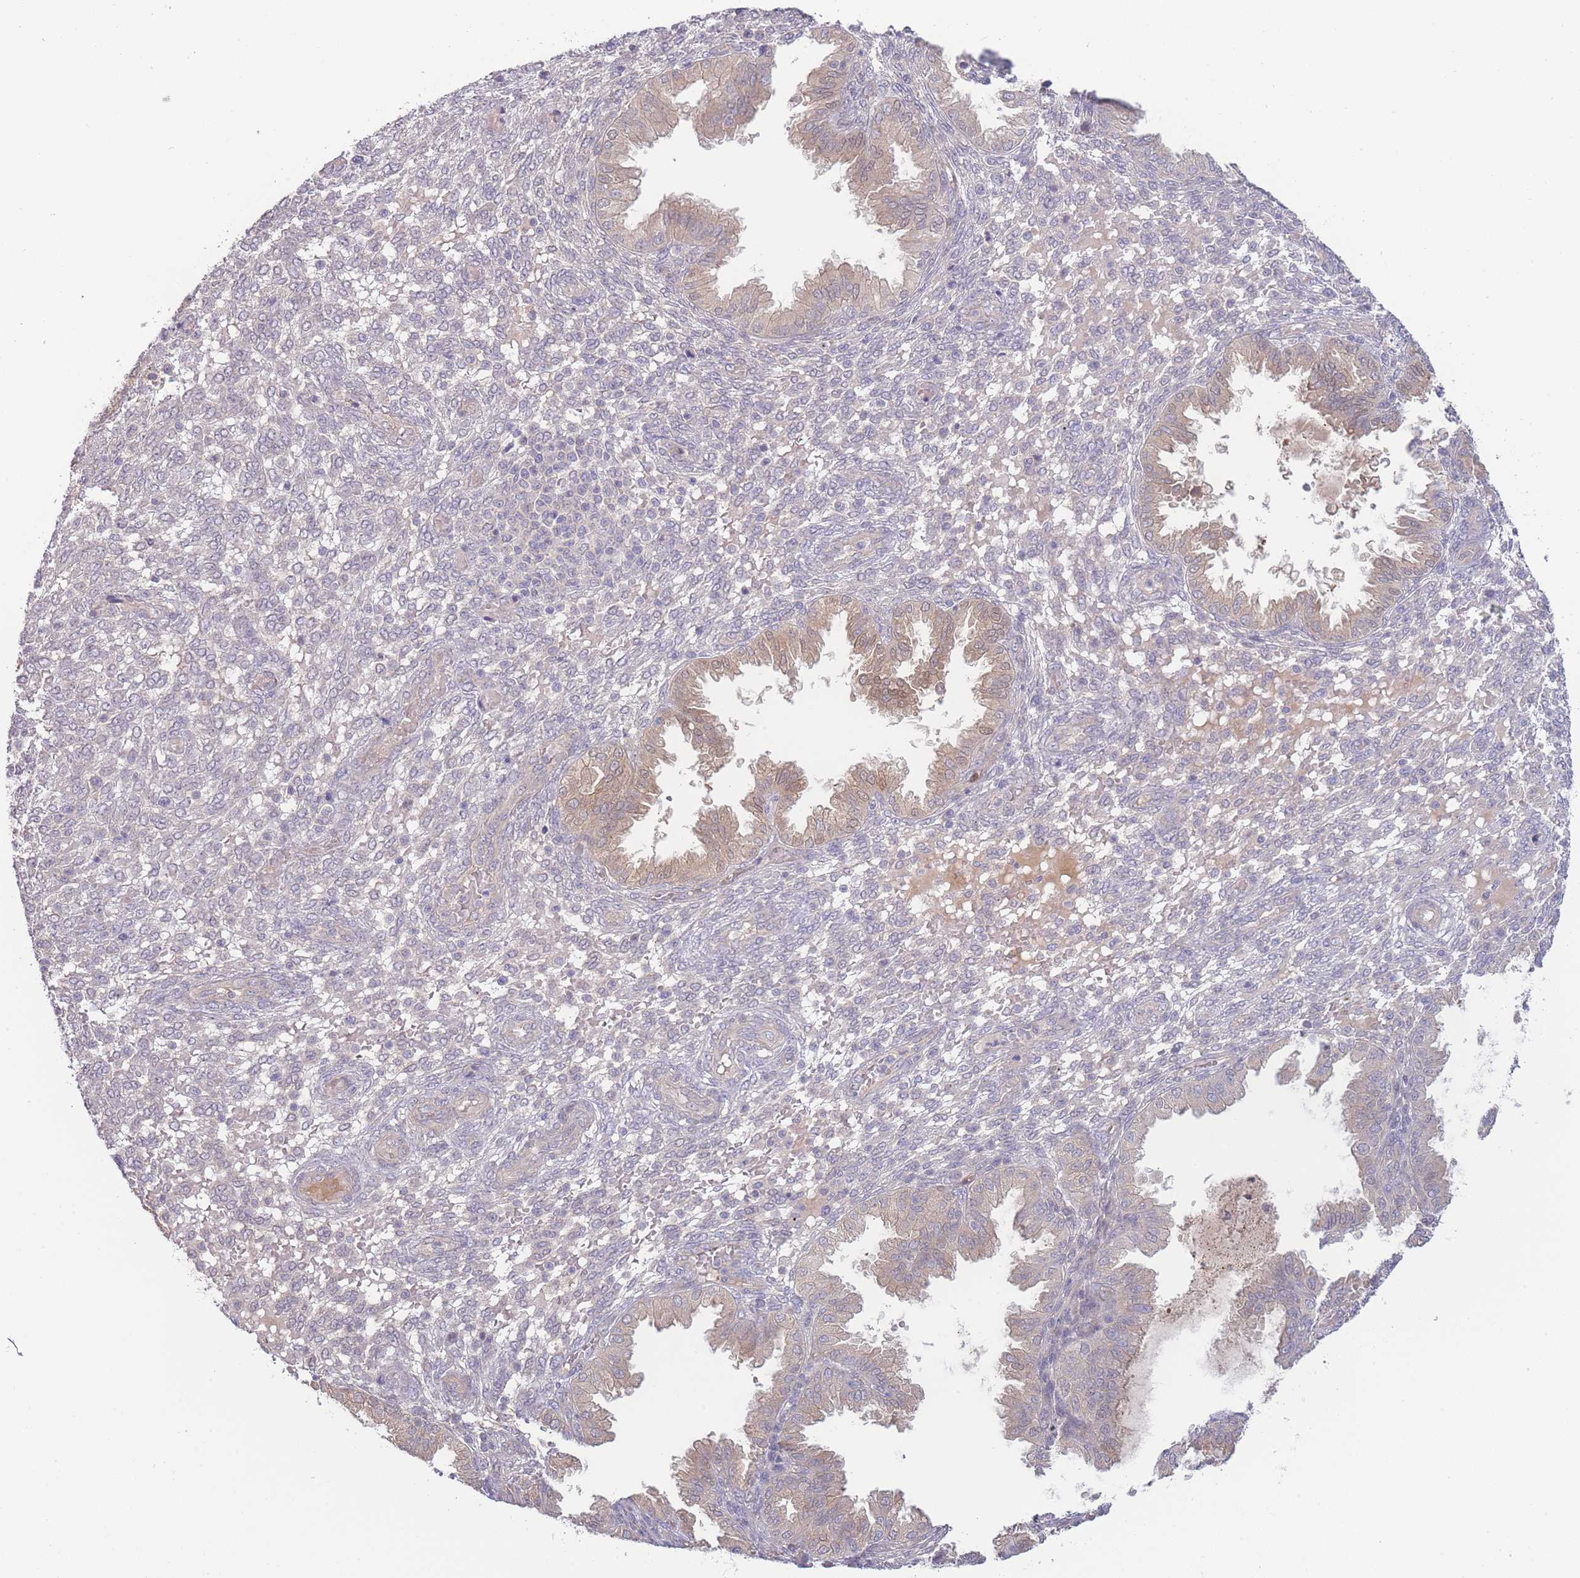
{"staining": {"intensity": "negative", "quantity": "none", "location": "none"}, "tissue": "endometrium", "cell_type": "Cells in endometrial stroma", "image_type": "normal", "snomed": [{"axis": "morphology", "description": "Normal tissue, NOS"}, {"axis": "topography", "description": "Endometrium"}], "caption": "Protein analysis of unremarkable endometrium shows no significant positivity in cells in endometrial stroma.", "gene": "SPHKAP", "patient": {"sex": "female", "age": 33}}